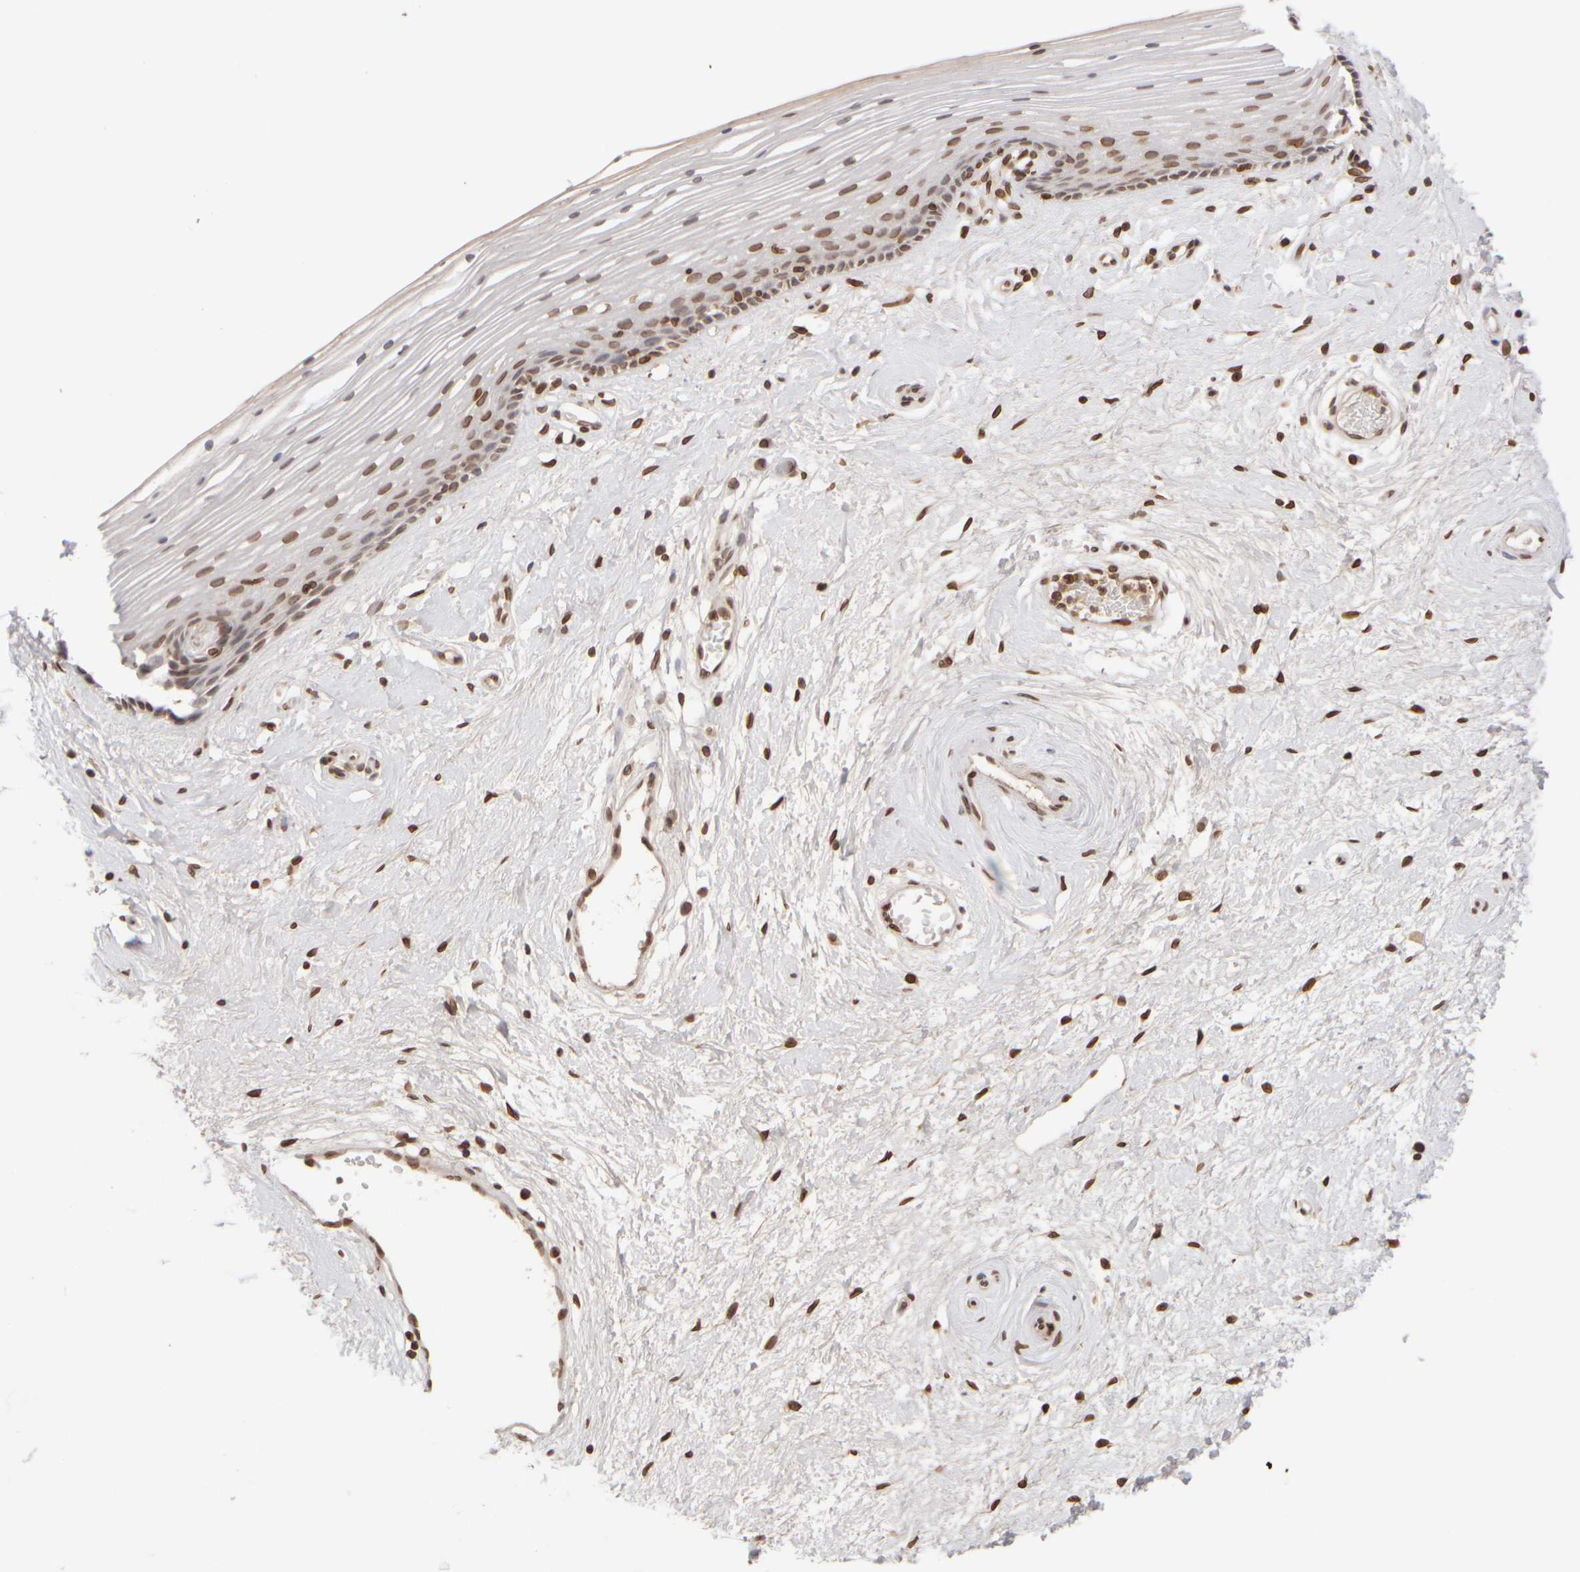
{"staining": {"intensity": "strong", "quantity": ">75%", "location": "cytoplasmic/membranous,nuclear"}, "tissue": "vagina", "cell_type": "Squamous epithelial cells", "image_type": "normal", "snomed": [{"axis": "morphology", "description": "Normal tissue, NOS"}, {"axis": "topography", "description": "Vagina"}], "caption": "Squamous epithelial cells demonstrate high levels of strong cytoplasmic/membranous,nuclear staining in approximately >75% of cells in unremarkable vagina.", "gene": "ZC3HC1", "patient": {"sex": "female", "age": 46}}